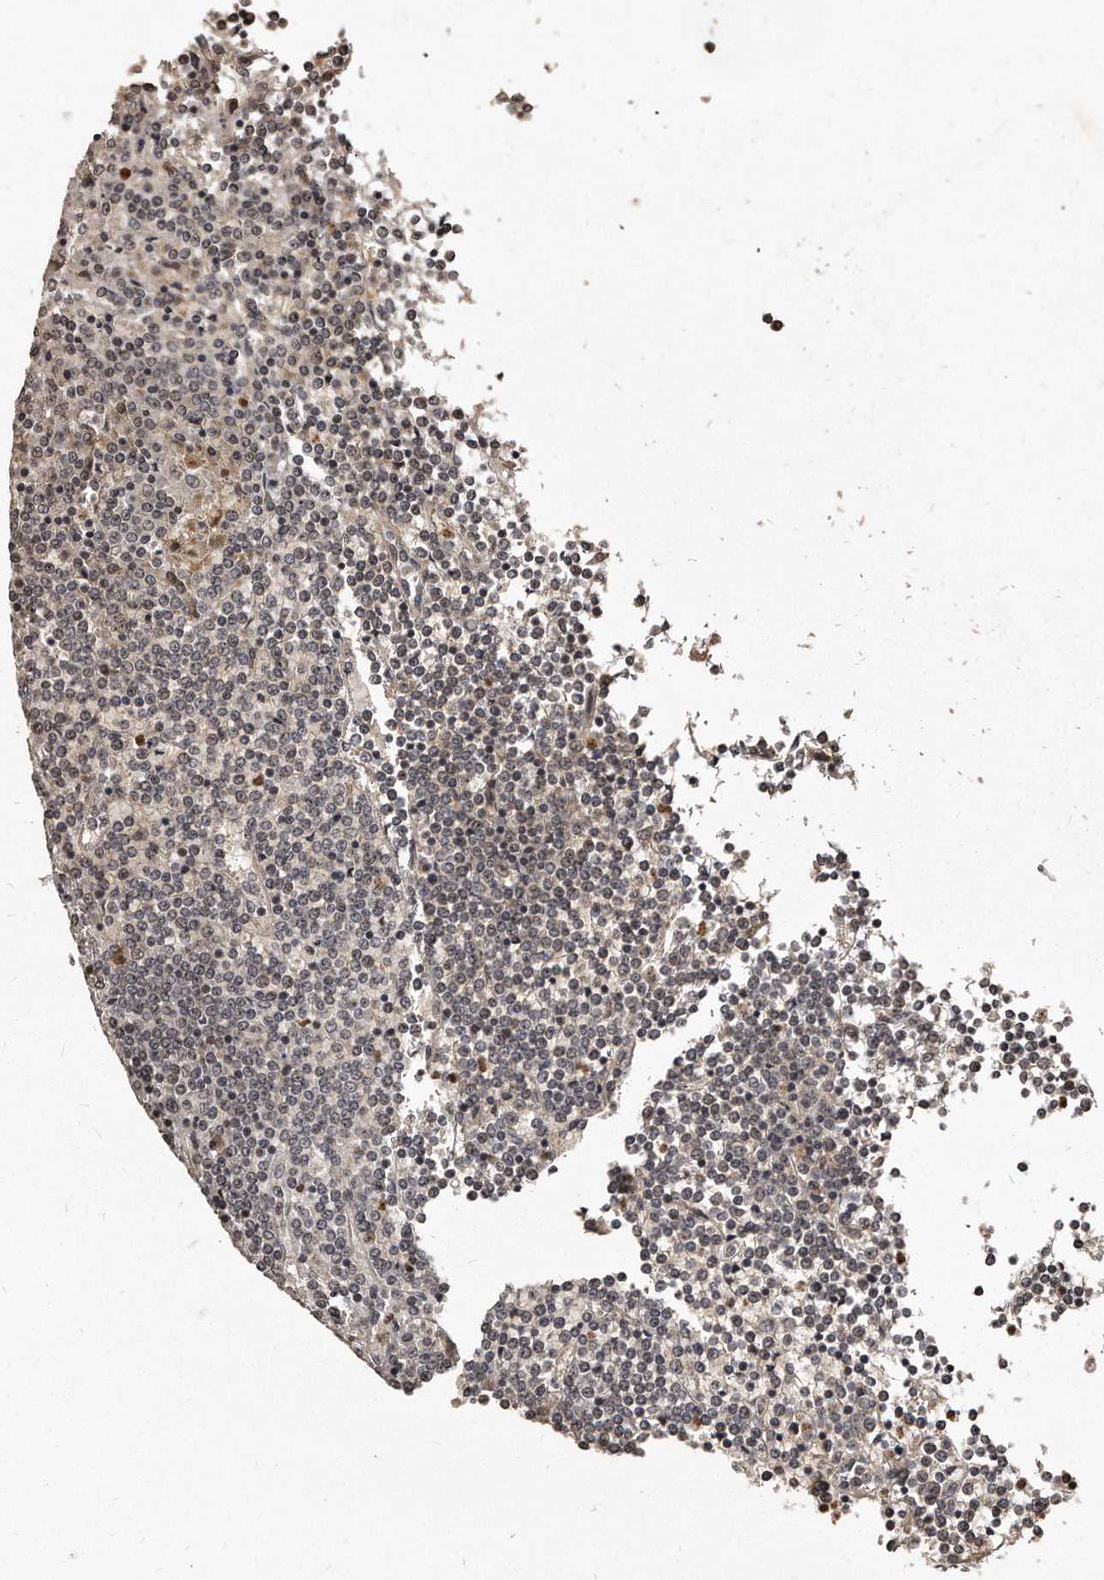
{"staining": {"intensity": "weak", "quantity": "<25%", "location": "nuclear"}, "tissue": "lymphoma", "cell_type": "Tumor cells", "image_type": "cancer", "snomed": [{"axis": "morphology", "description": "Malignant lymphoma, non-Hodgkin's type, Low grade"}, {"axis": "topography", "description": "Spleen"}], "caption": "Low-grade malignant lymphoma, non-Hodgkin's type was stained to show a protein in brown. There is no significant expression in tumor cells.", "gene": "TSHR", "patient": {"sex": "female", "age": 19}}